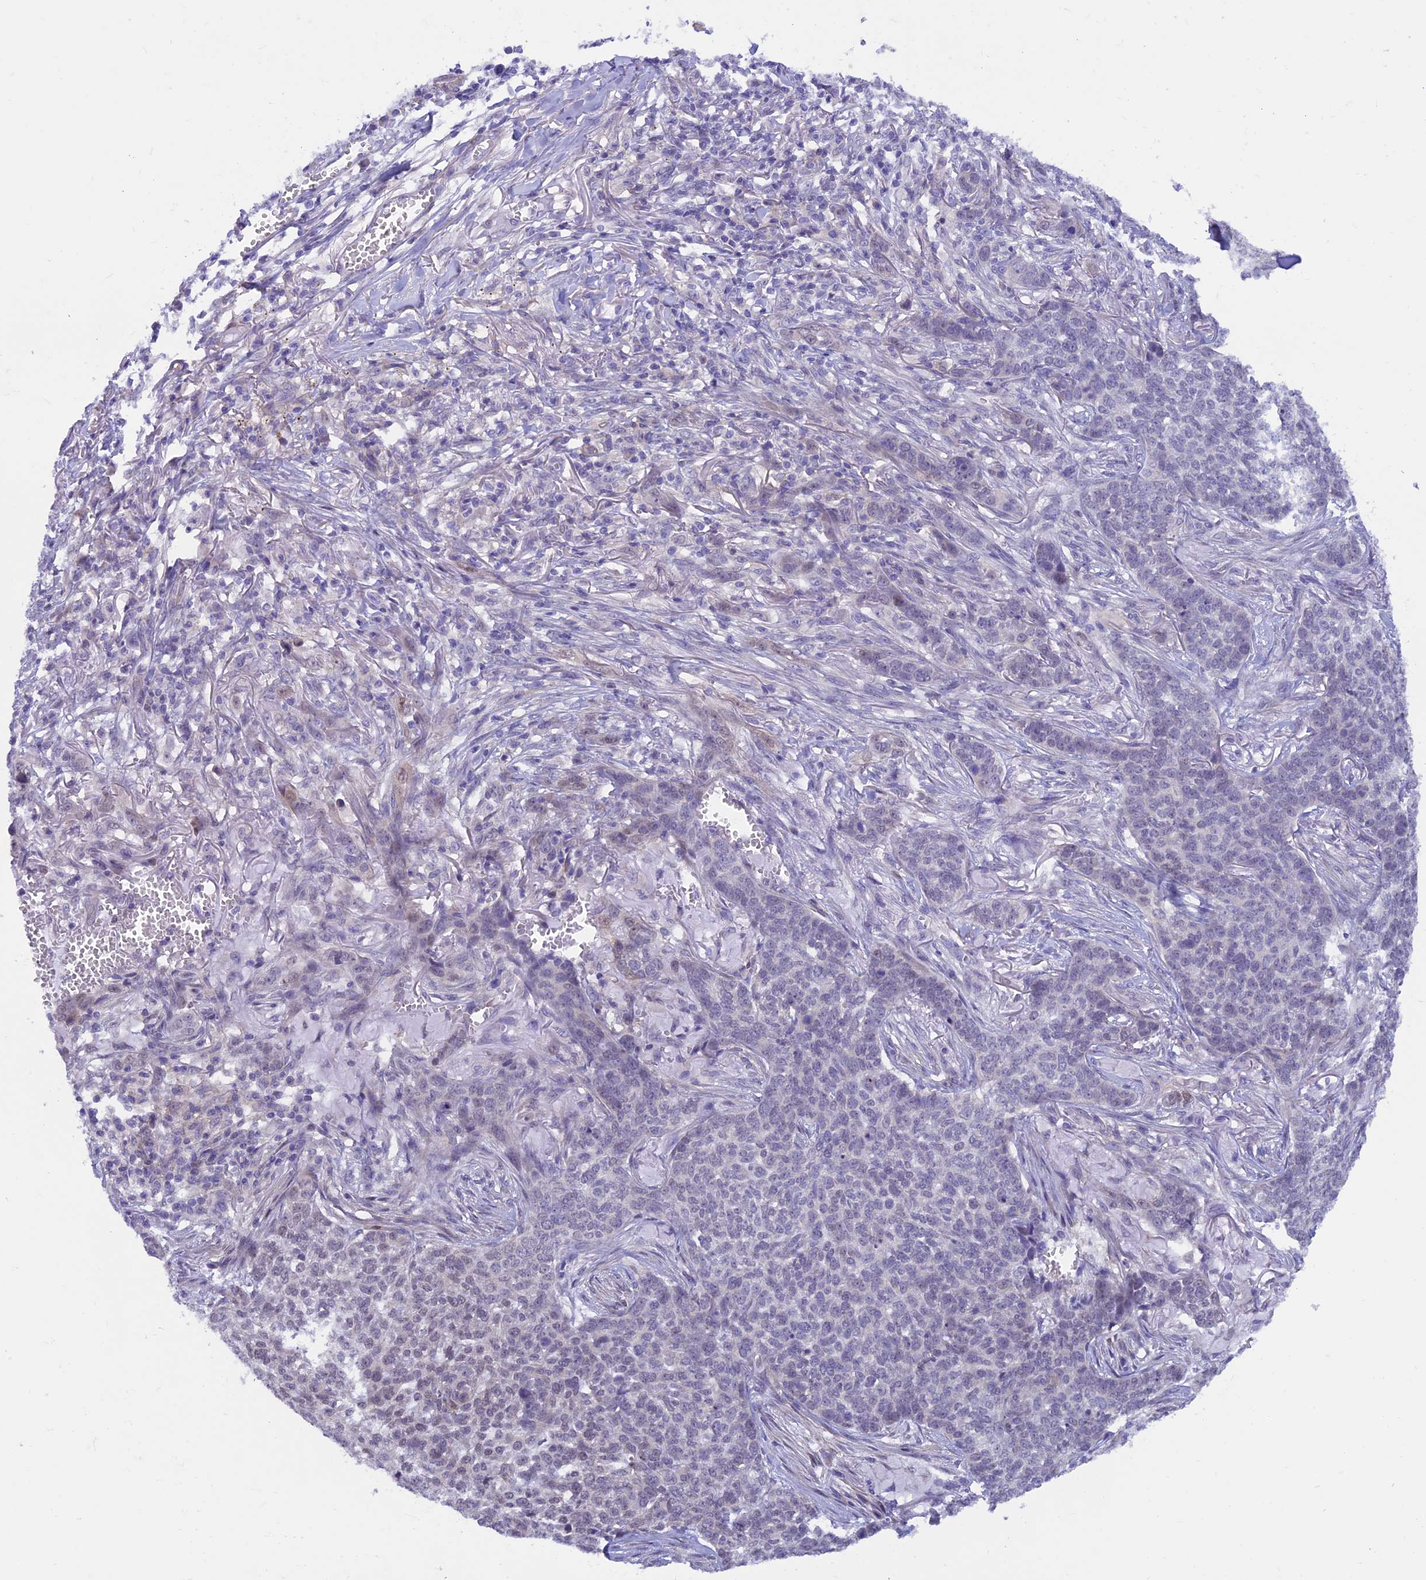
{"staining": {"intensity": "negative", "quantity": "none", "location": "none"}, "tissue": "skin cancer", "cell_type": "Tumor cells", "image_type": "cancer", "snomed": [{"axis": "morphology", "description": "Basal cell carcinoma"}, {"axis": "topography", "description": "Skin"}], "caption": "Protein analysis of skin cancer (basal cell carcinoma) displays no significant staining in tumor cells.", "gene": "IGSF6", "patient": {"sex": "male", "age": 85}}